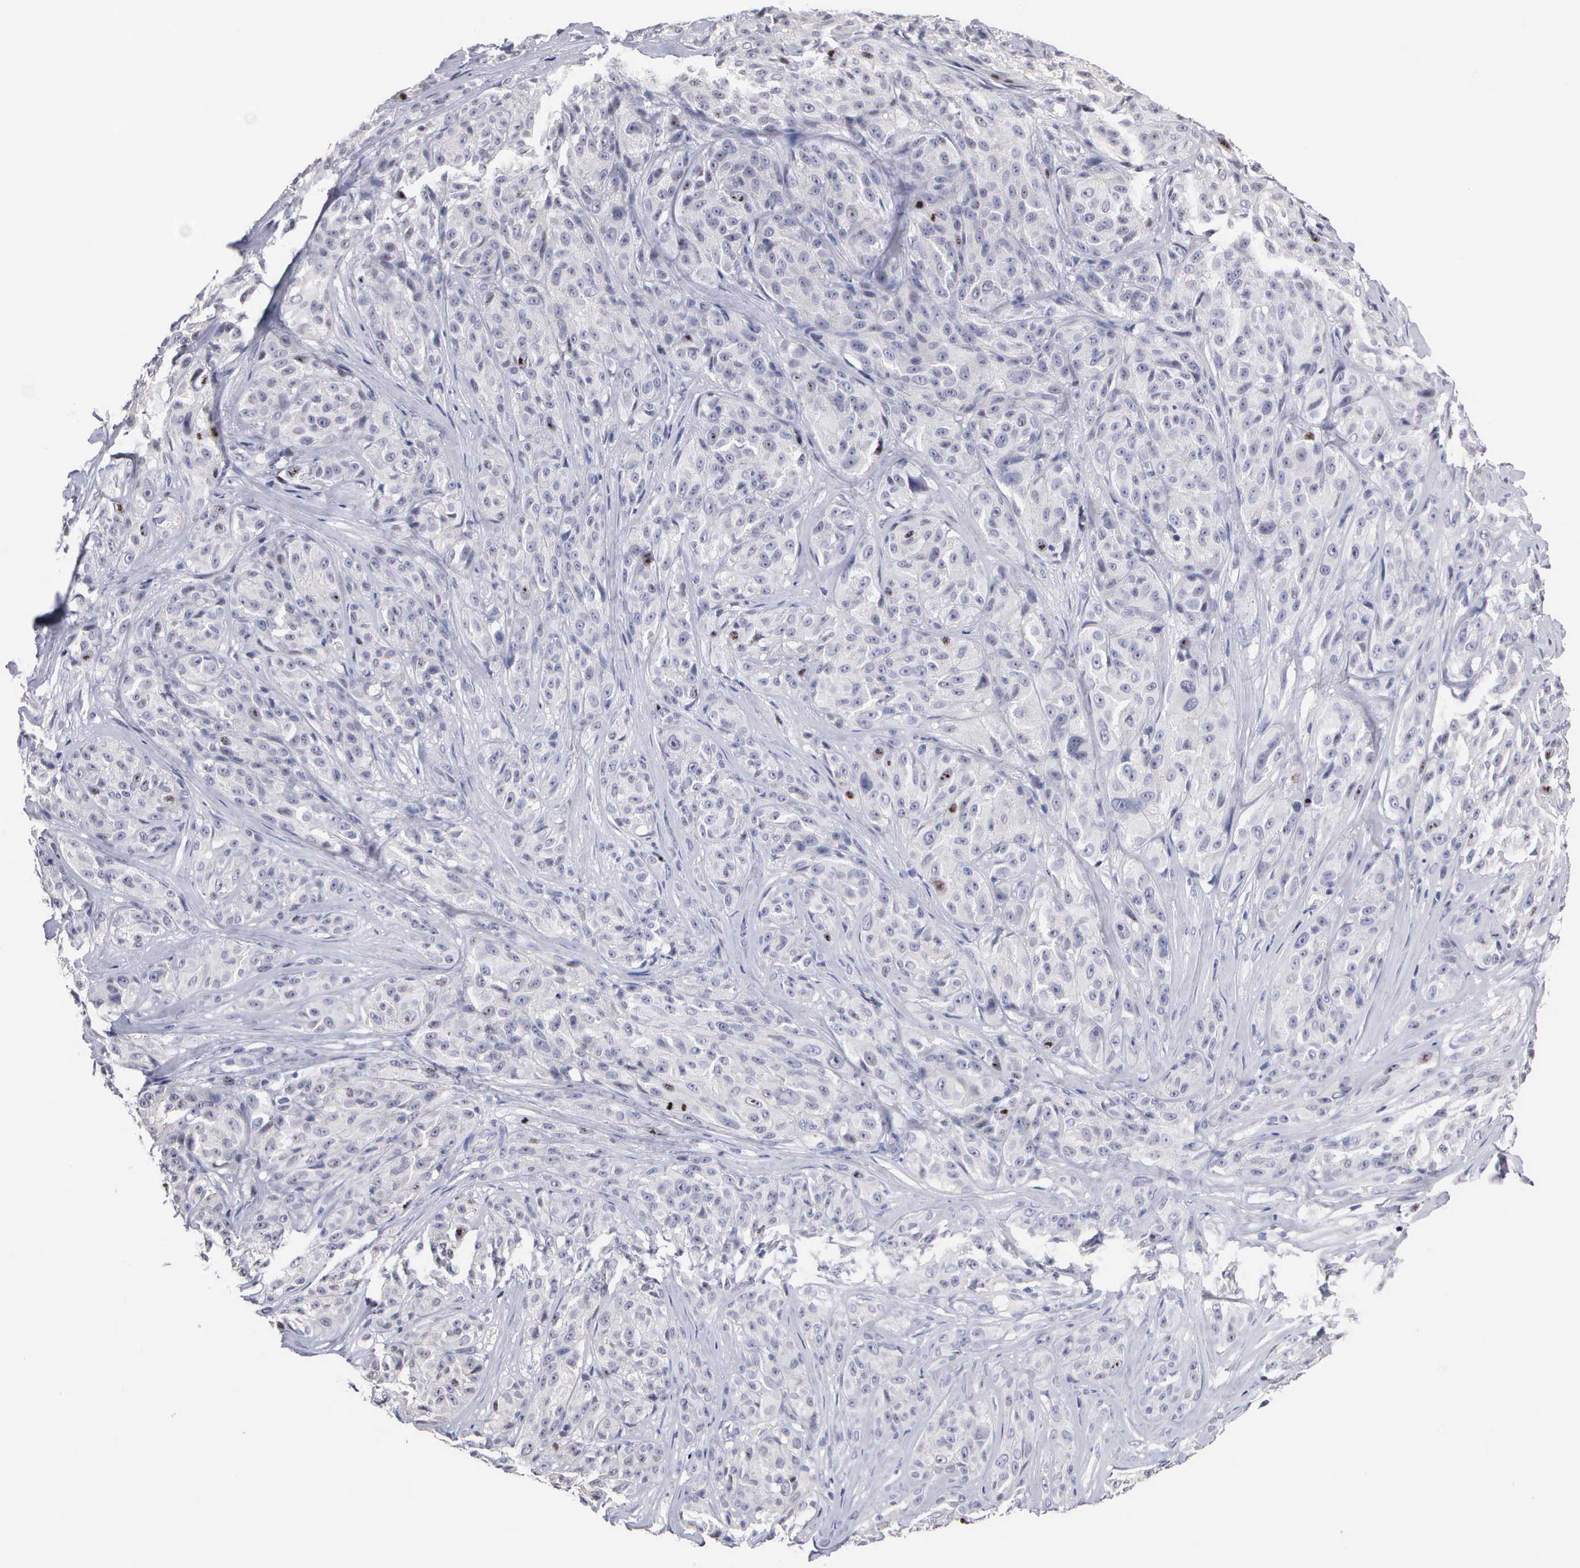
{"staining": {"intensity": "negative", "quantity": "none", "location": "none"}, "tissue": "melanoma", "cell_type": "Tumor cells", "image_type": "cancer", "snomed": [{"axis": "morphology", "description": "Malignant melanoma, NOS"}, {"axis": "topography", "description": "Skin"}], "caption": "Immunohistochemistry (IHC) image of malignant melanoma stained for a protein (brown), which displays no staining in tumor cells.", "gene": "KDM6A", "patient": {"sex": "male", "age": 56}}